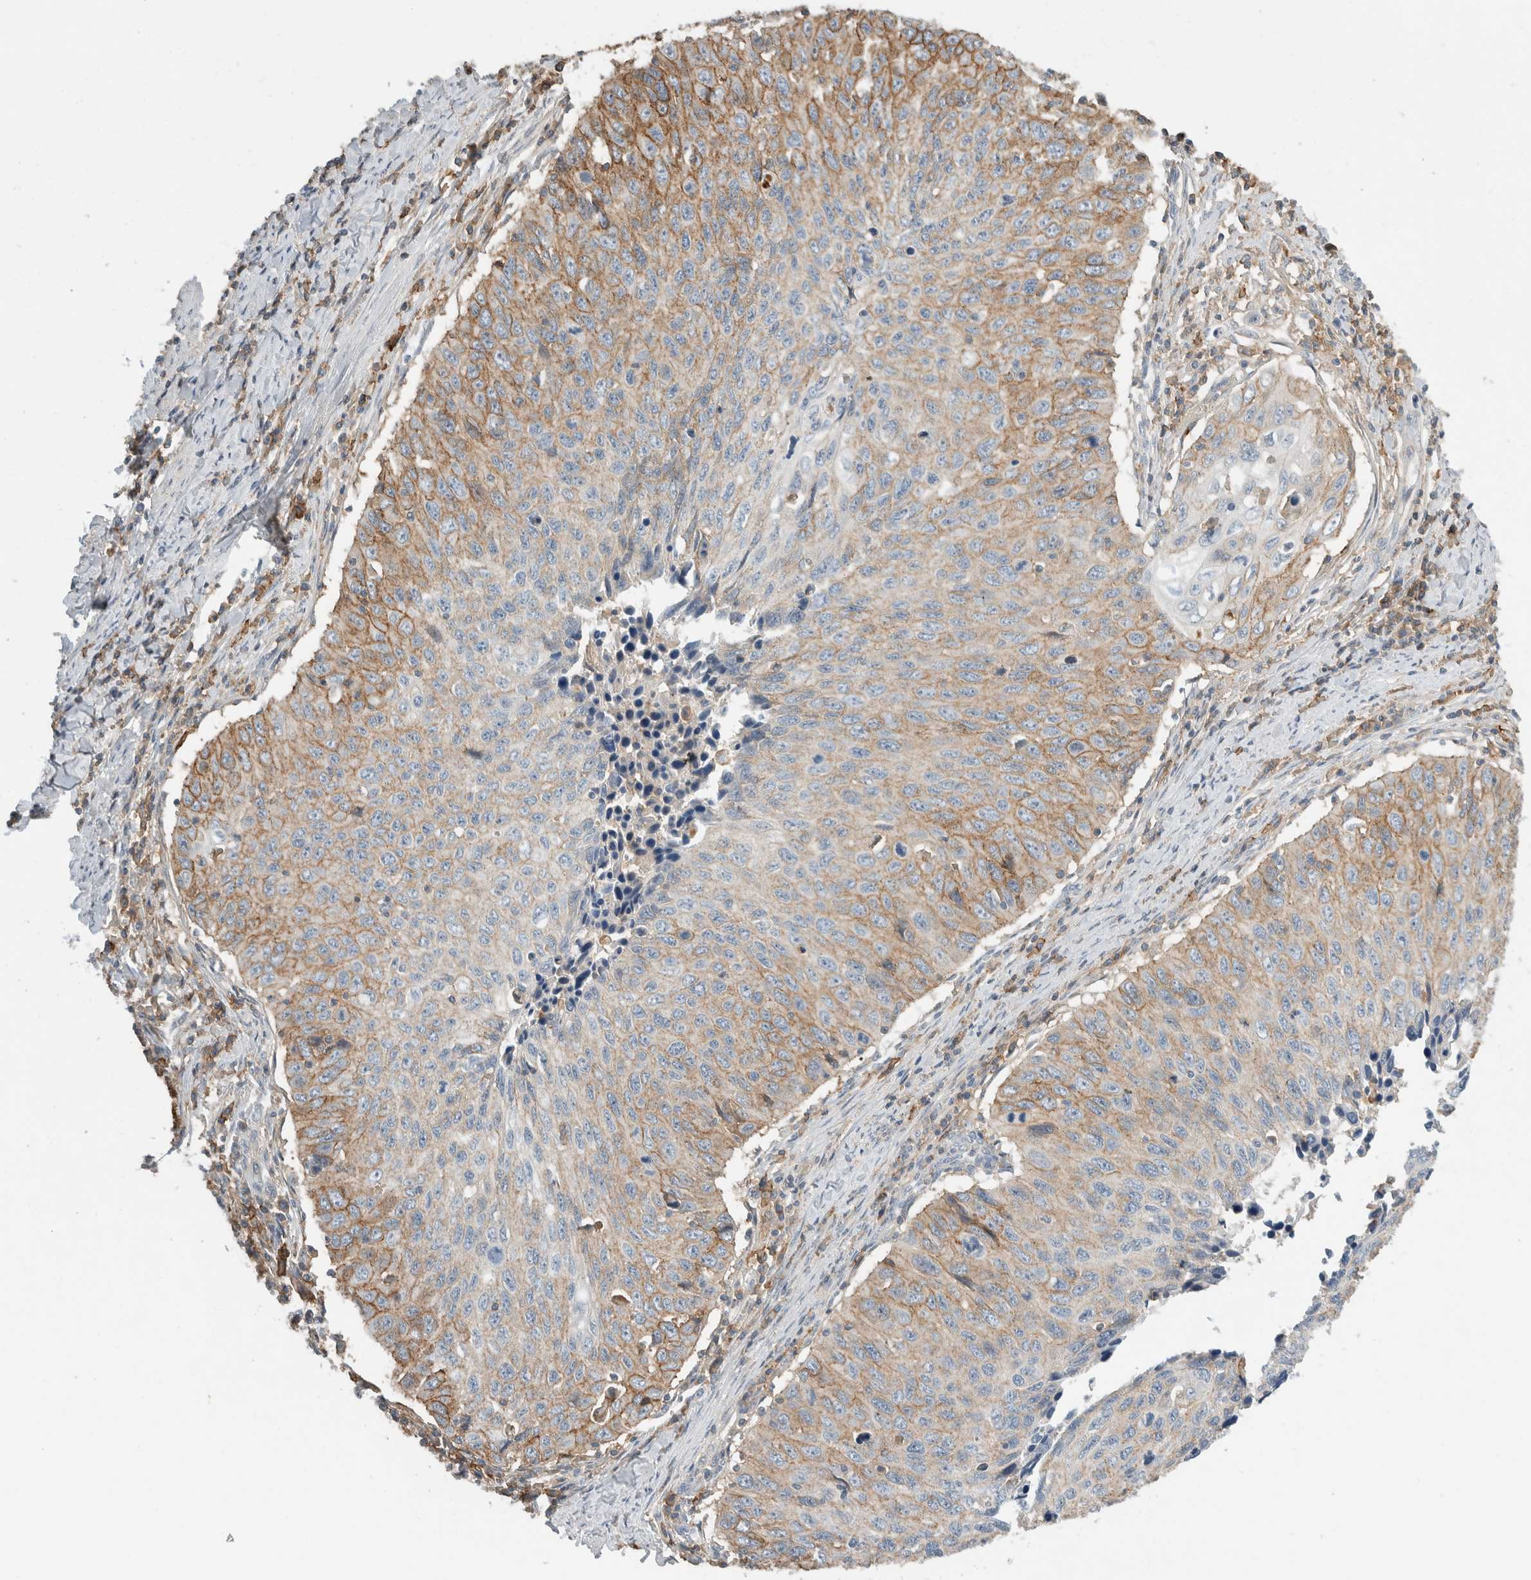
{"staining": {"intensity": "moderate", "quantity": "25%-75%", "location": "cytoplasmic/membranous"}, "tissue": "cervical cancer", "cell_type": "Tumor cells", "image_type": "cancer", "snomed": [{"axis": "morphology", "description": "Squamous cell carcinoma, NOS"}, {"axis": "topography", "description": "Cervix"}], "caption": "This is a micrograph of immunohistochemistry (IHC) staining of squamous cell carcinoma (cervical), which shows moderate positivity in the cytoplasmic/membranous of tumor cells.", "gene": "ERCC6L2", "patient": {"sex": "female", "age": 53}}